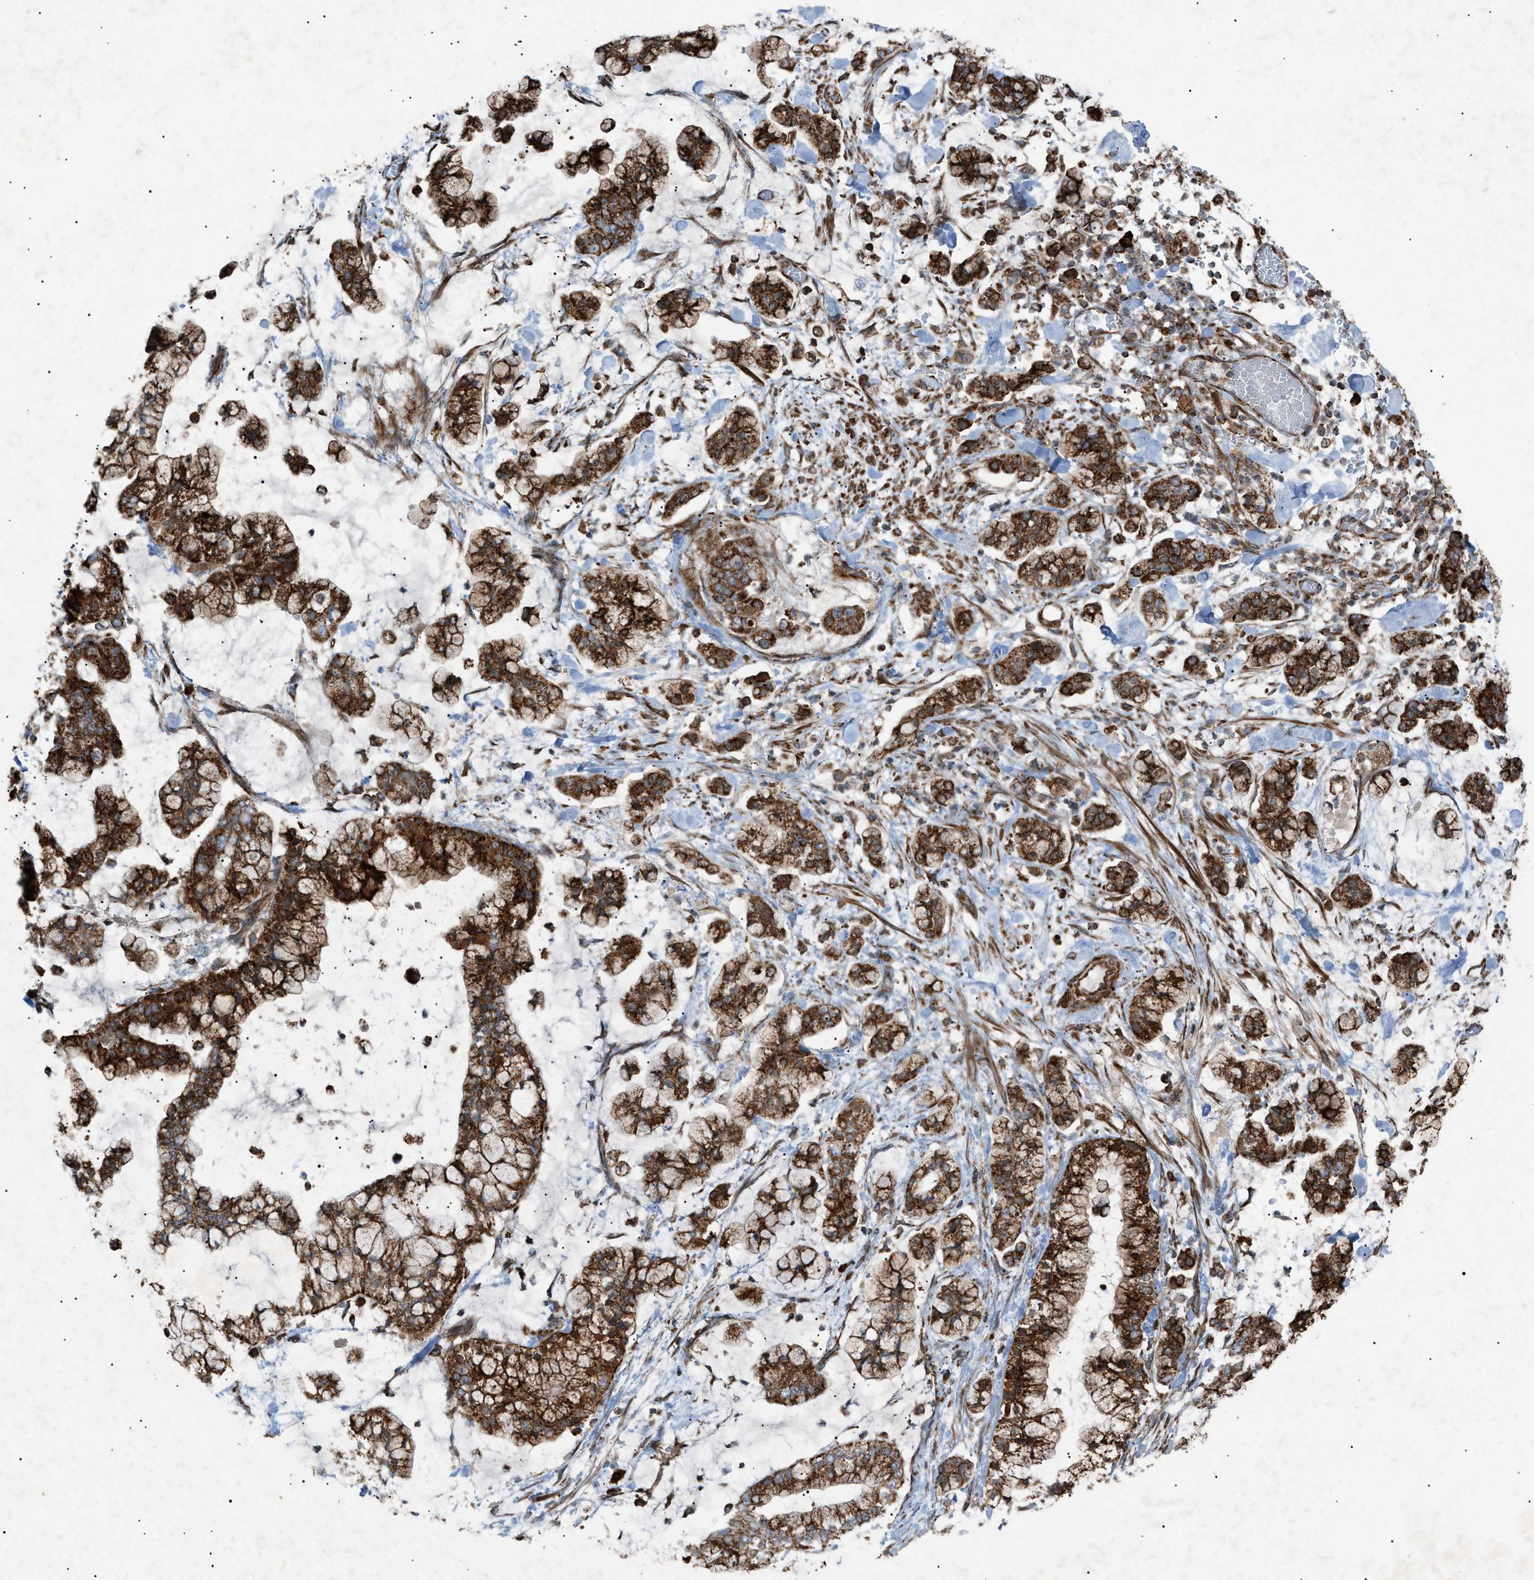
{"staining": {"intensity": "strong", "quantity": ">75%", "location": "cytoplasmic/membranous"}, "tissue": "stomach cancer", "cell_type": "Tumor cells", "image_type": "cancer", "snomed": [{"axis": "morphology", "description": "Normal tissue, NOS"}, {"axis": "morphology", "description": "Adenocarcinoma, NOS"}, {"axis": "topography", "description": "Stomach, upper"}, {"axis": "topography", "description": "Stomach"}], "caption": "An IHC image of tumor tissue is shown. Protein staining in brown shows strong cytoplasmic/membranous positivity in adenocarcinoma (stomach) within tumor cells.", "gene": "C1GALT1C1", "patient": {"sex": "male", "age": 76}}